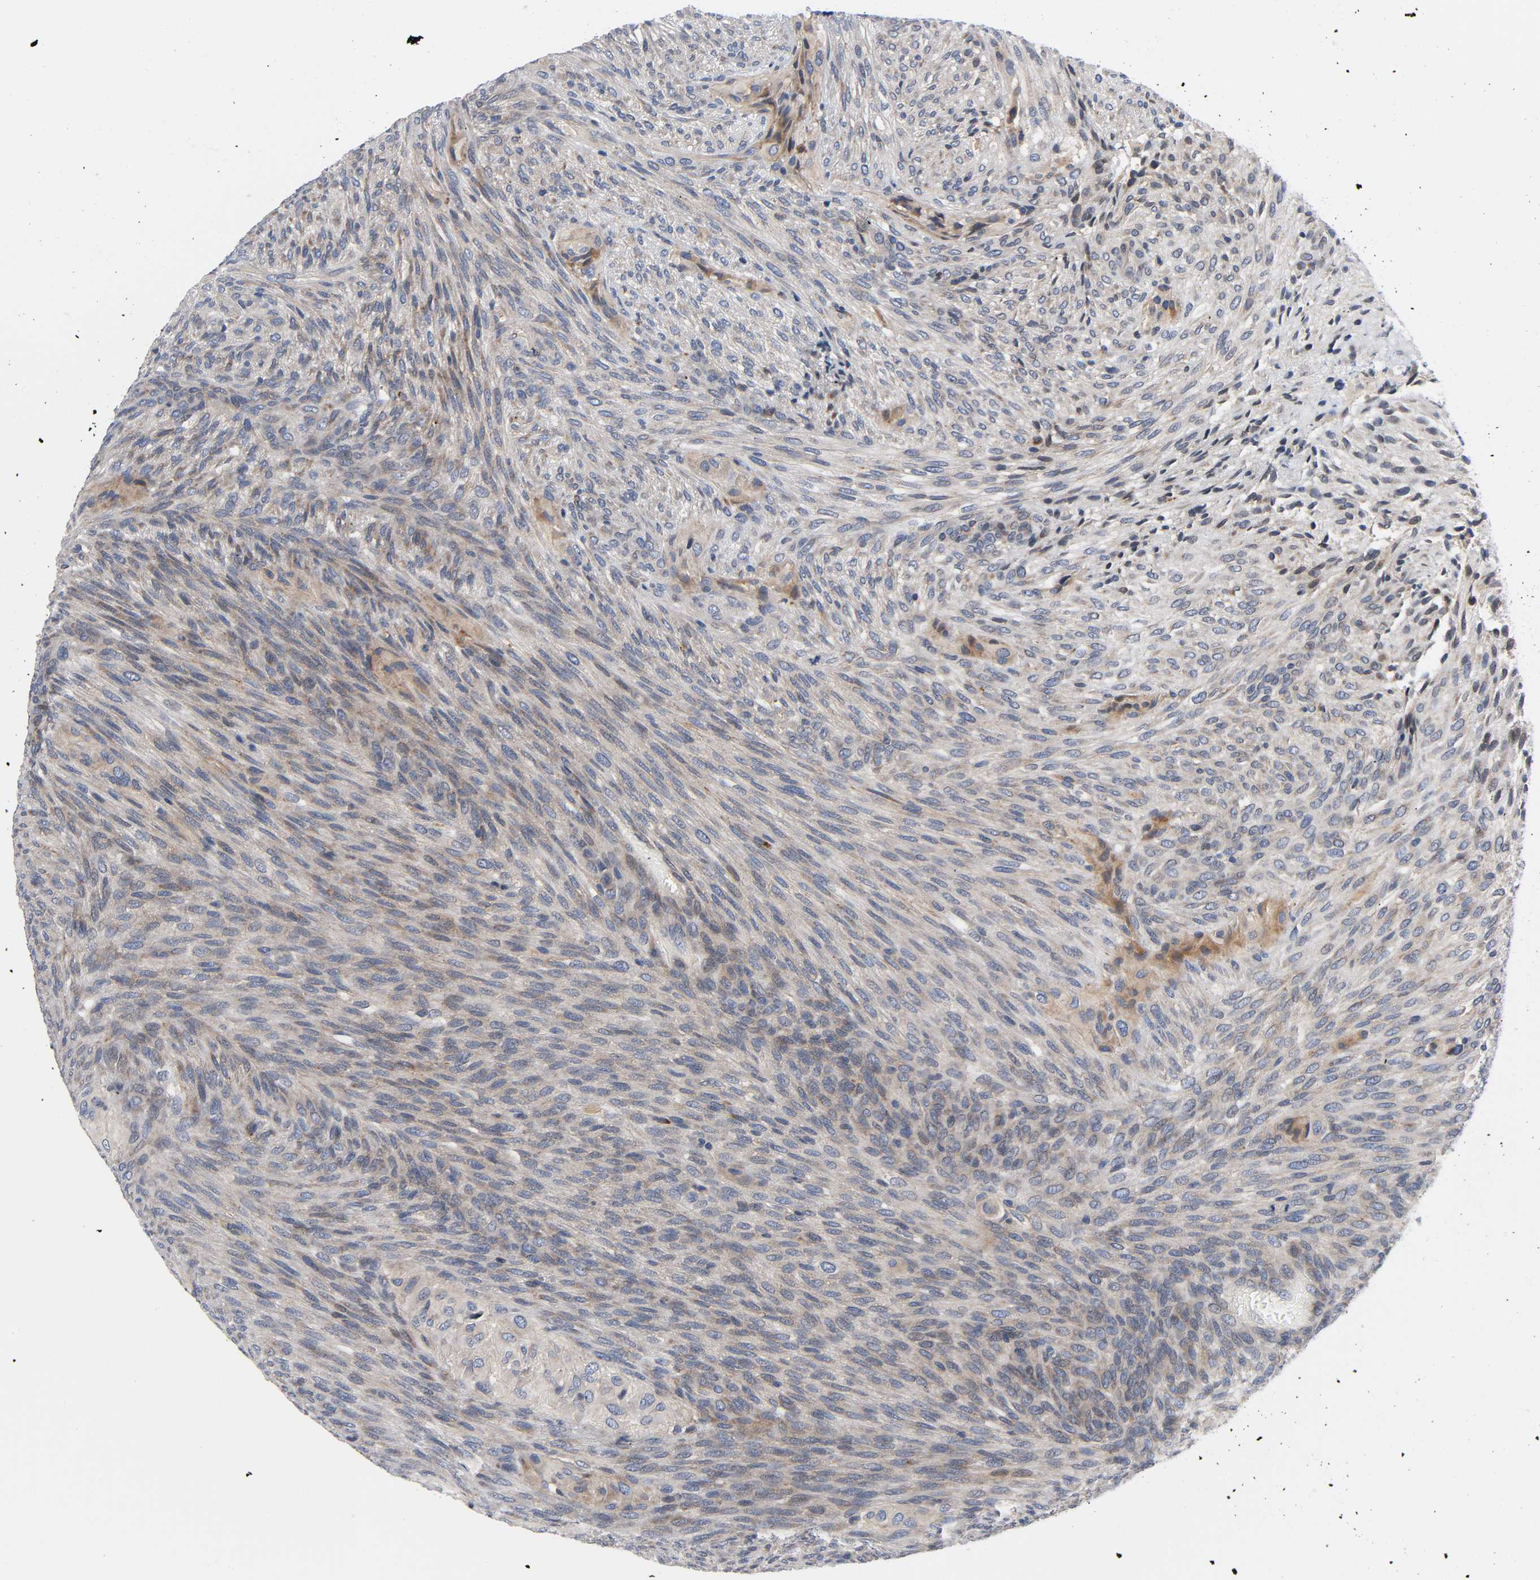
{"staining": {"intensity": "weak", "quantity": "25%-75%", "location": "cytoplasmic/membranous"}, "tissue": "glioma", "cell_type": "Tumor cells", "image_type": "cancer", "snomed": [{"axis": "morphology", "description": "Glioma, malignant, High grade"}, {"axis": "topography", "description": "Cerebral cortex"}], "caption": "DAB (3,3'-diaminobenzidine) immunohistochemical staining of human malignant glioma (high-grade) demonstrates weak cytoplasmic/membranous protein expression in about 25%-75% of tumor cells. Using DAB (3,3'-diaminobenzidine) (brown) and hematoxylin (blue) stains, captured at high magnification using brightfield microscopy.", "gene": "ASB6", "patient": {"sex": "female", "age": 55}}